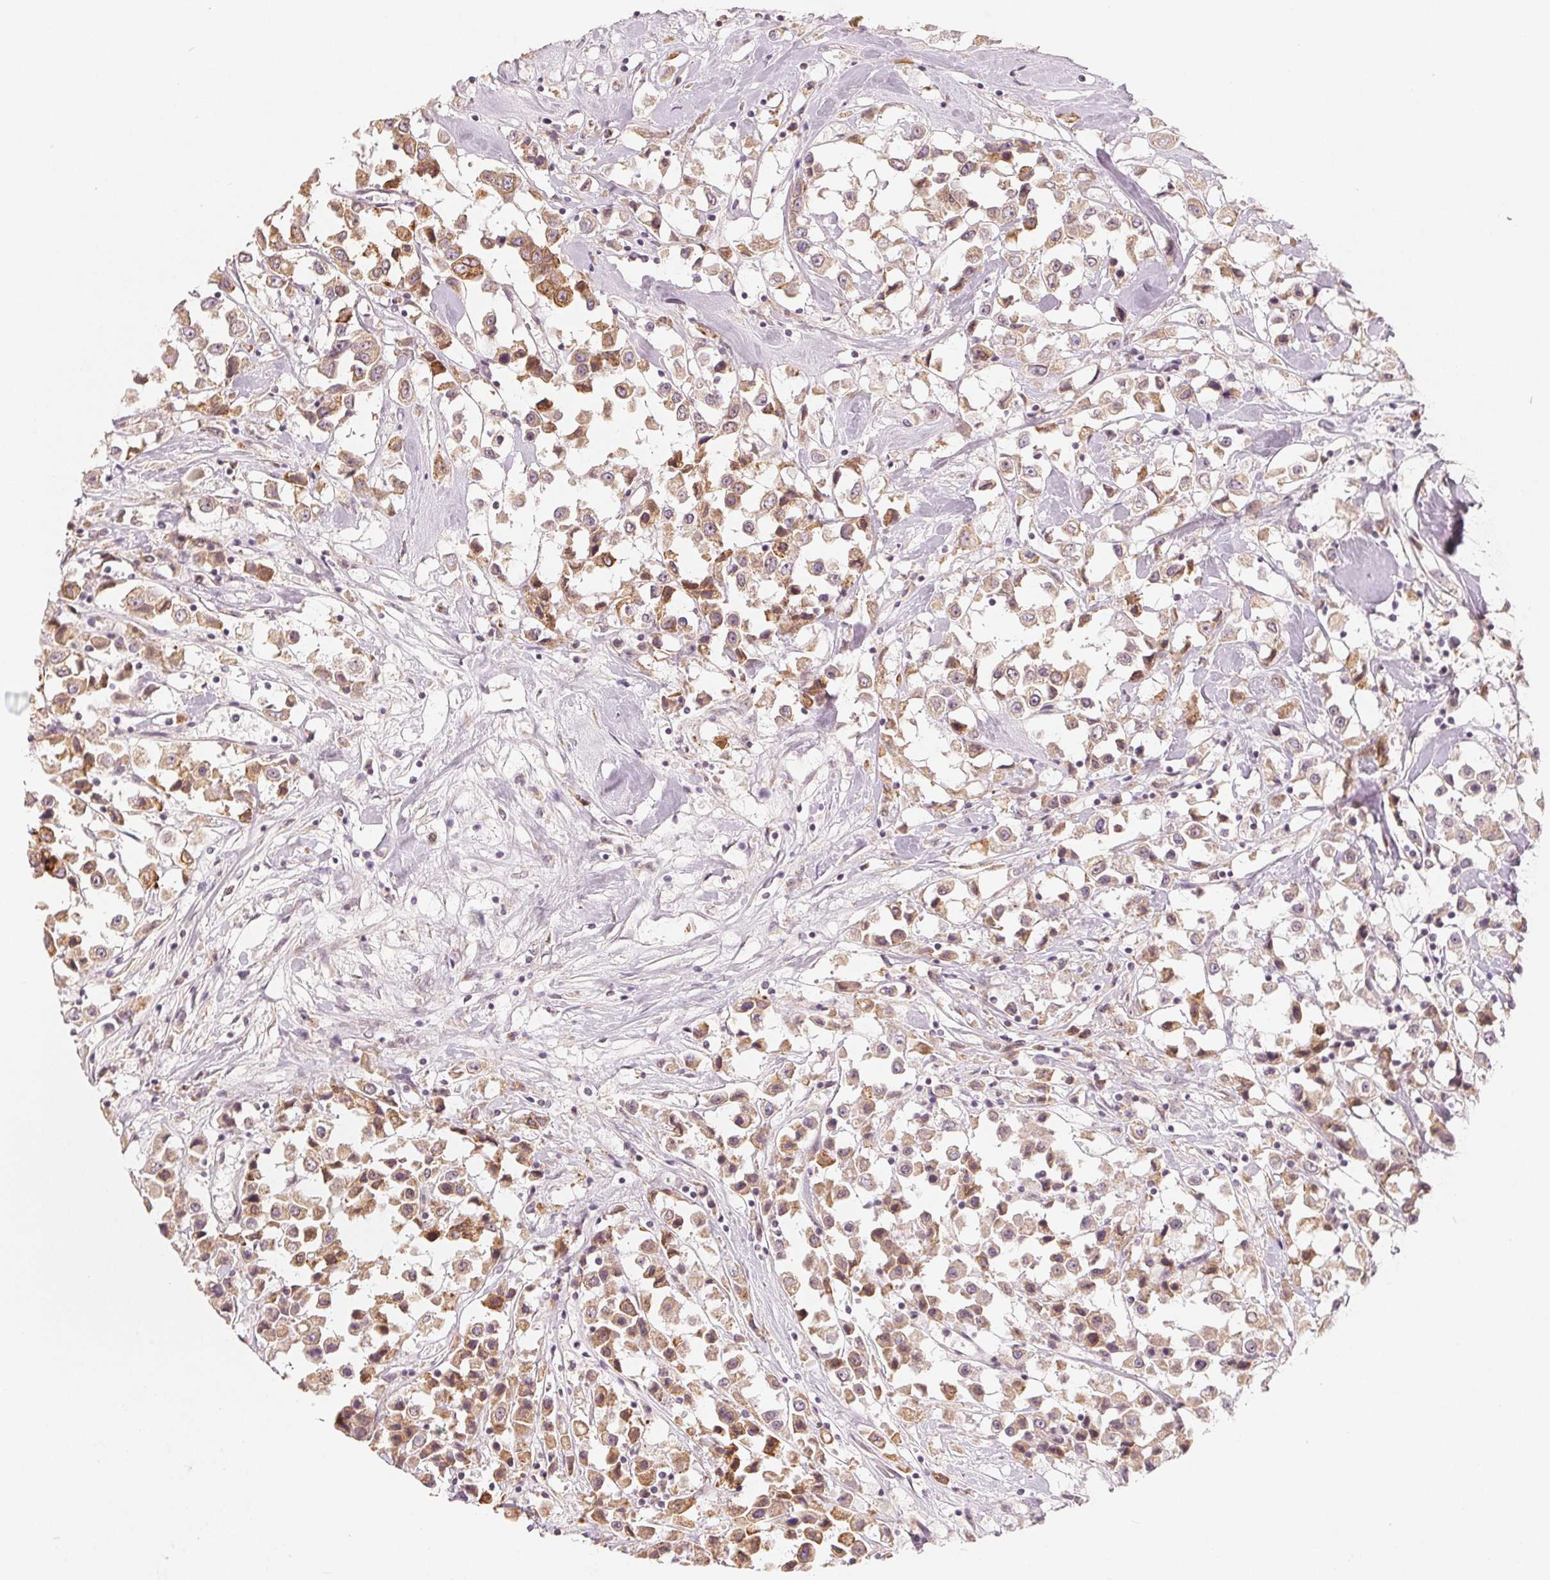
{"staining": {"intensity": "moderate", "quantity": ">75%", "location": "cytoplasmic/membranous"}, "tissue": "breast cancer", "cell_type": "Tumor cells", "image_type": "cancer", "snomed": [{"axis": "morphology", "description": "Duct carcinoma"}, {"axis": "topography", "description": "Breast"}], "caption": "Human breast cancer stained with a brown dye demonstrates moderate cytoplasmic/membranous positive positivity in about >75% of tumor cells.", "gene": "TMSB15B", "patient": {"sex": "female", "age": 61}}